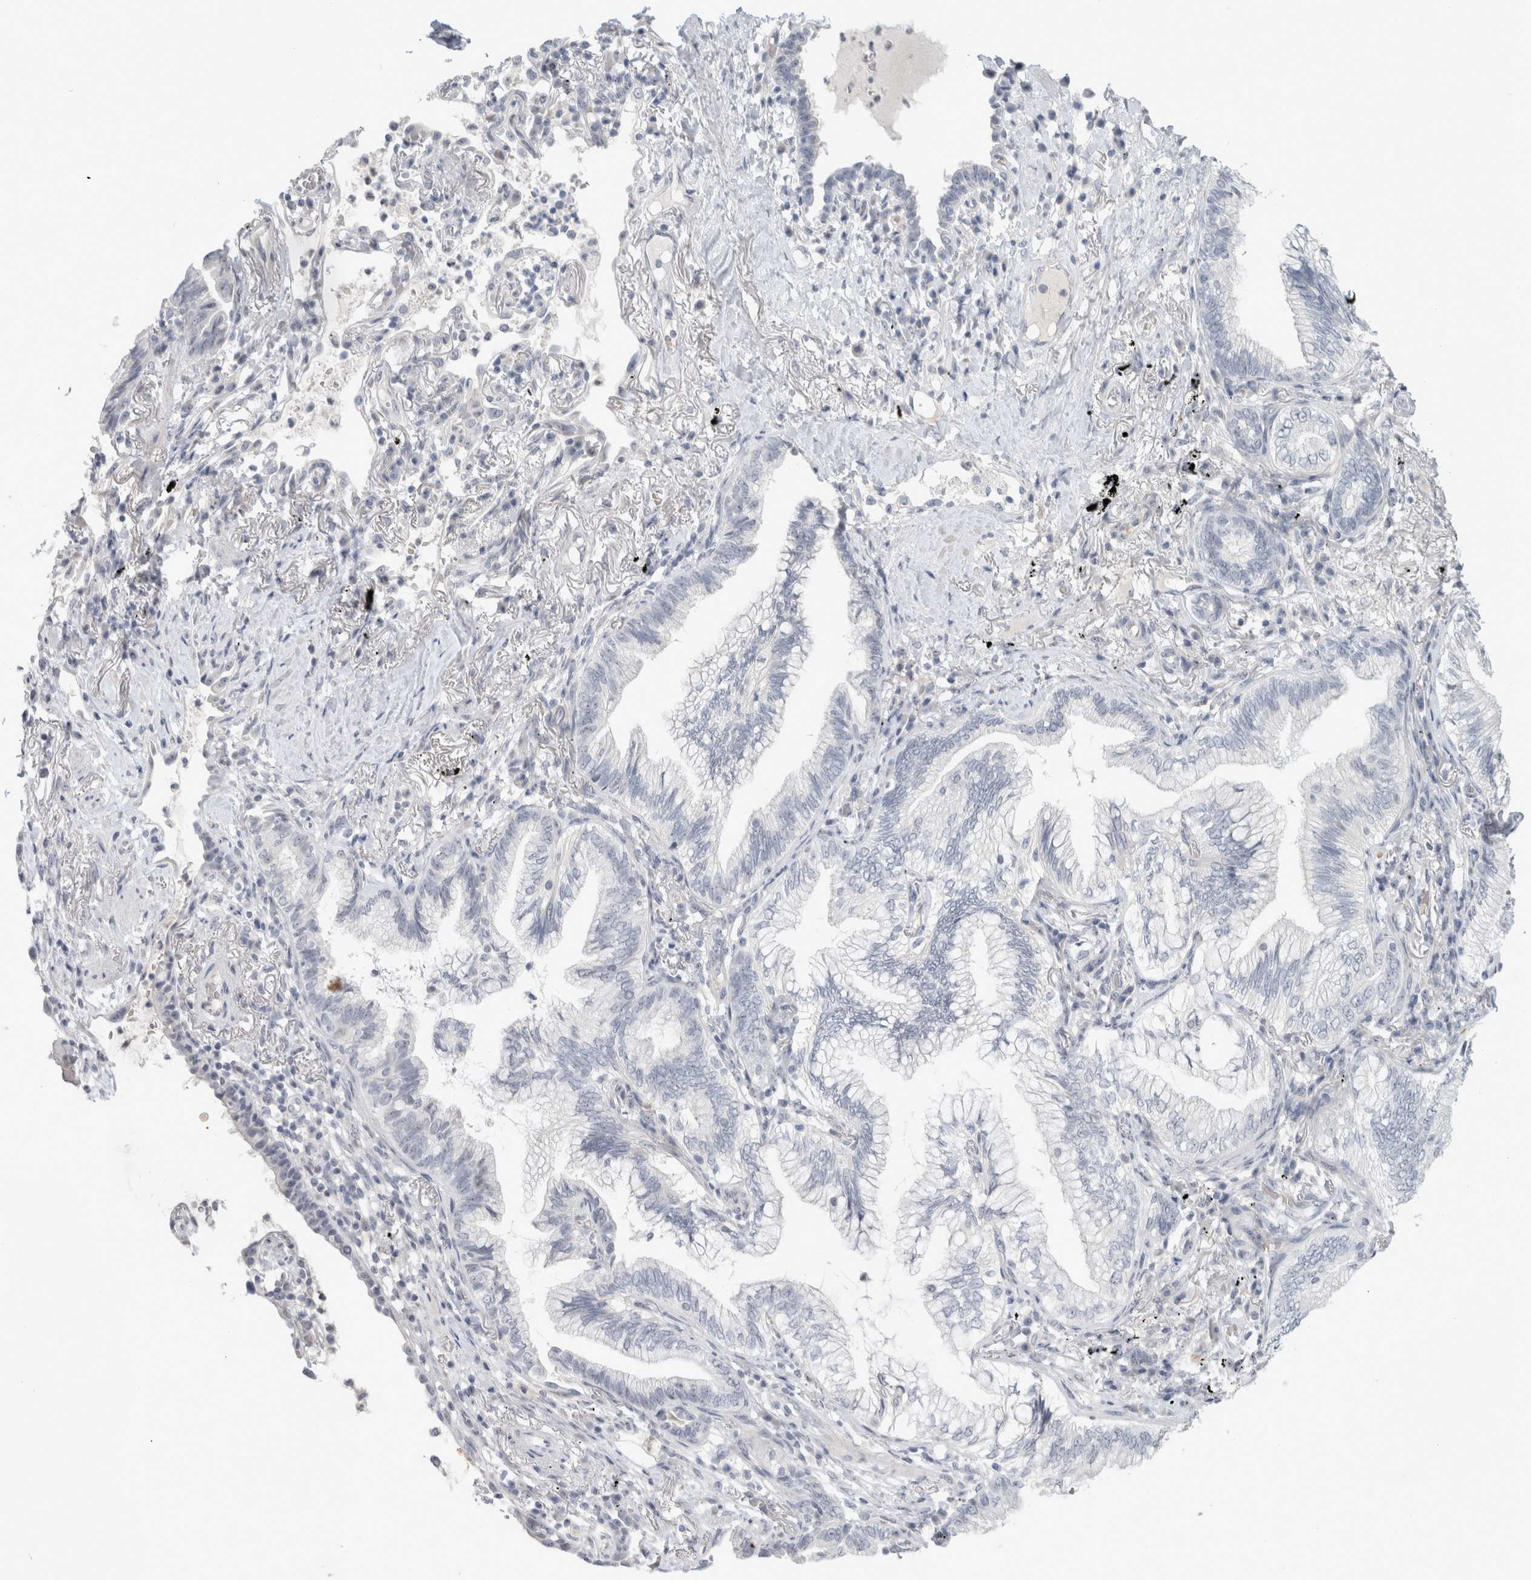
{"staining": {"intensity": "negative", "quantity": "none", "location": "none"}, "tissue": "lung cancer", "cell_type": "Tumor cells", "image_type": "cancer", "snomed": [{"axis": "morphology", "description": "Adenocarcinoma, NOS"}, {"axis": "topography", "description": "Lung"}], "caption": "High magnification brightfield microscopy of lung cancer stained with DAB (brown) and counterstained with hematoxylin (blue): tumor cells show no significant staining. (DAB (3,3'-diaminobenzidine) immunohistochemistry (IHC) visualized using brightfield microscopy, high magnification).", "gene": "FMR1NB", "patient": {"sex": "female", "age": 70}}